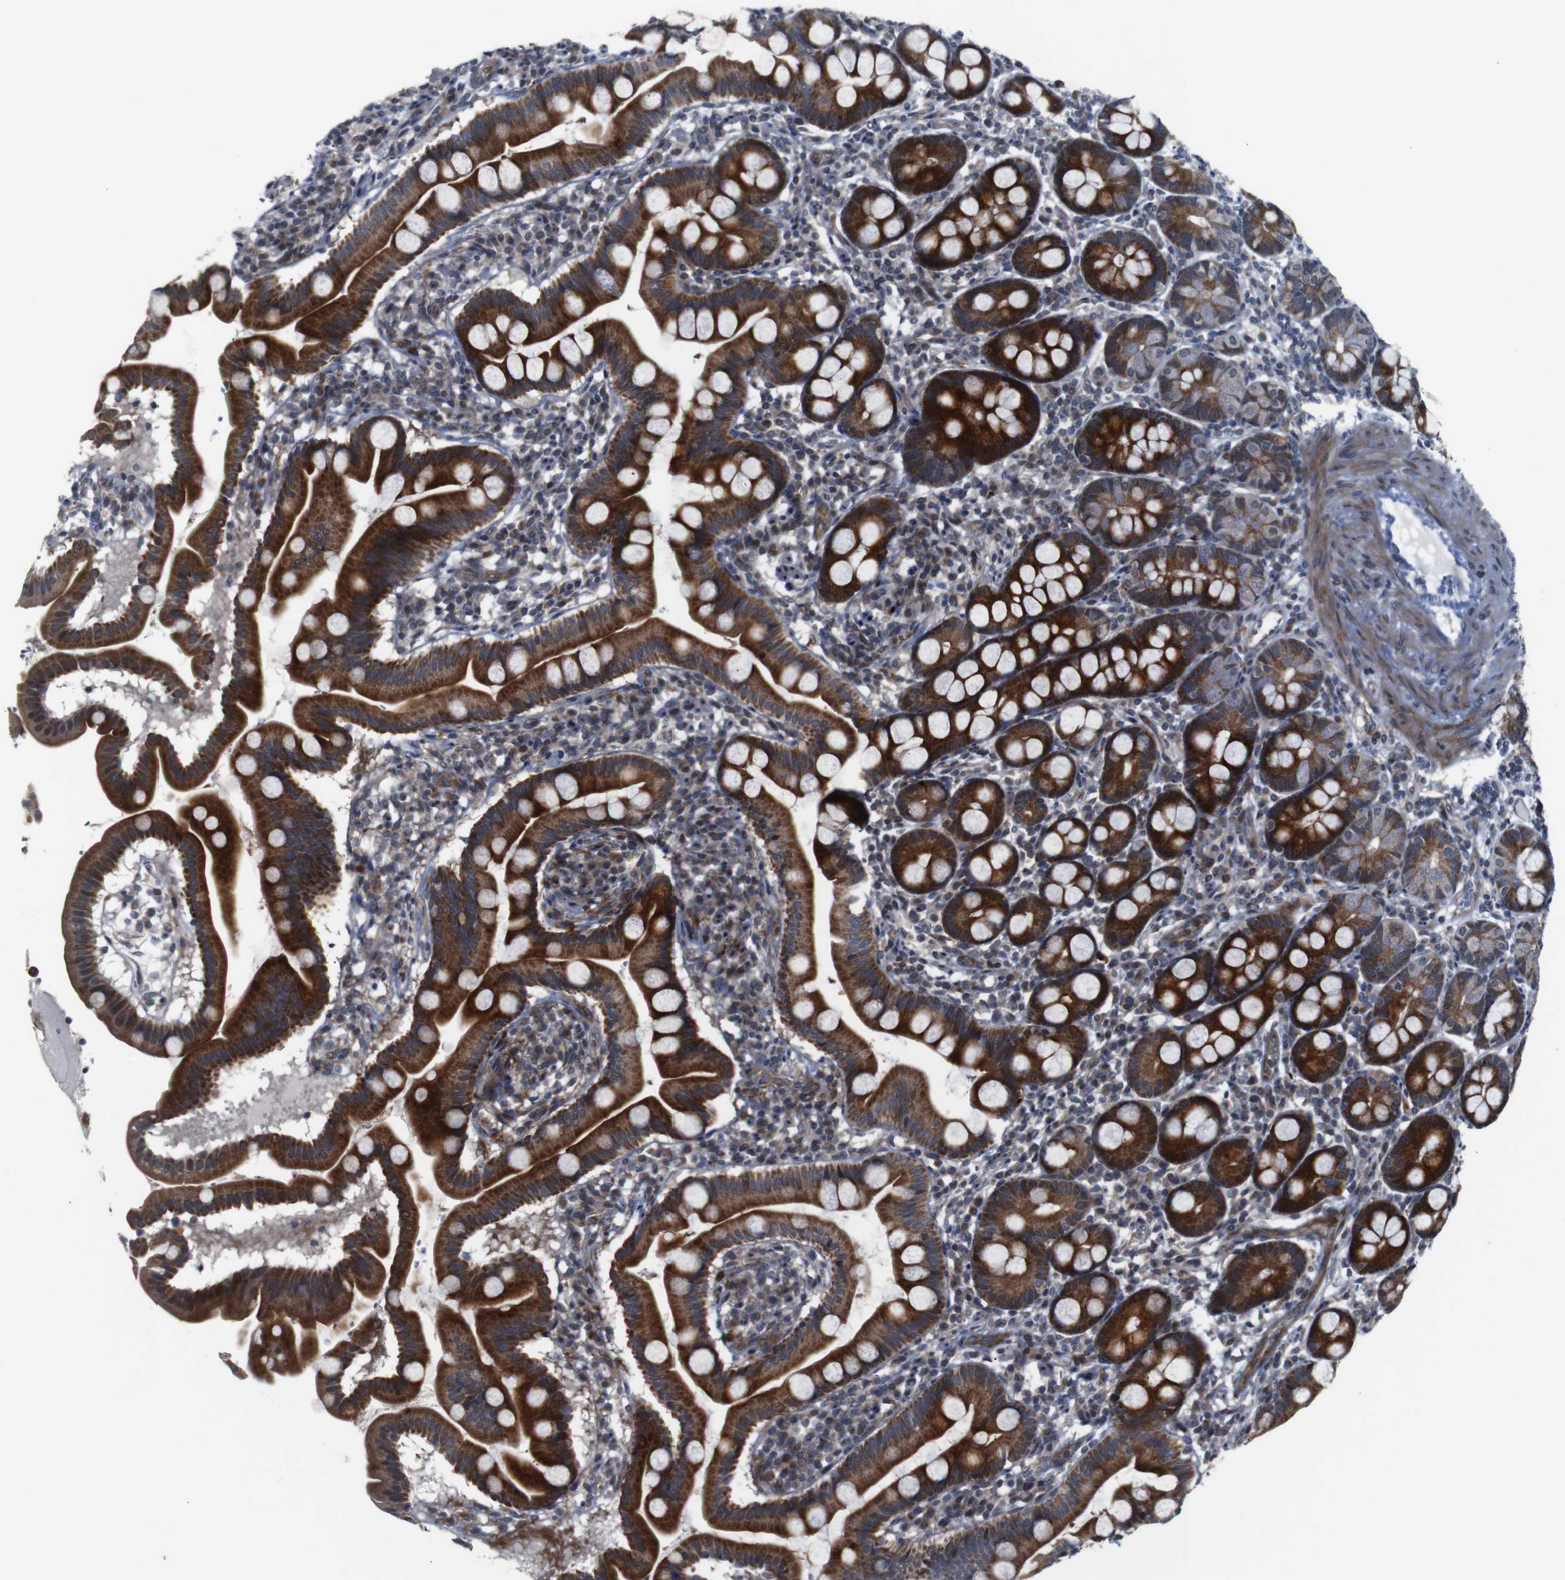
{"staining": {"intensity": "strong", "quantity": ">75%", "location": "cytoplasmic/membranous"}, "tissue": "duodenum", "cell_type": "Glandular cells", "image_type": "normal", "snomed": [{"axis": "morphology", "description": "Normal tissue, NOS"}, {"axis": "topography", "description": "Duodenum"}], "caption": "The histopathology image shows staining of benign duodenum, revealing strong cytoplasmic/membranous protein positivity (brown color) within glandular cells. Ihc stains the protein in brown and the nuclei are stained blue.", "gene": "ATP7B", "patient": {"sex": "male", "age": 50}}